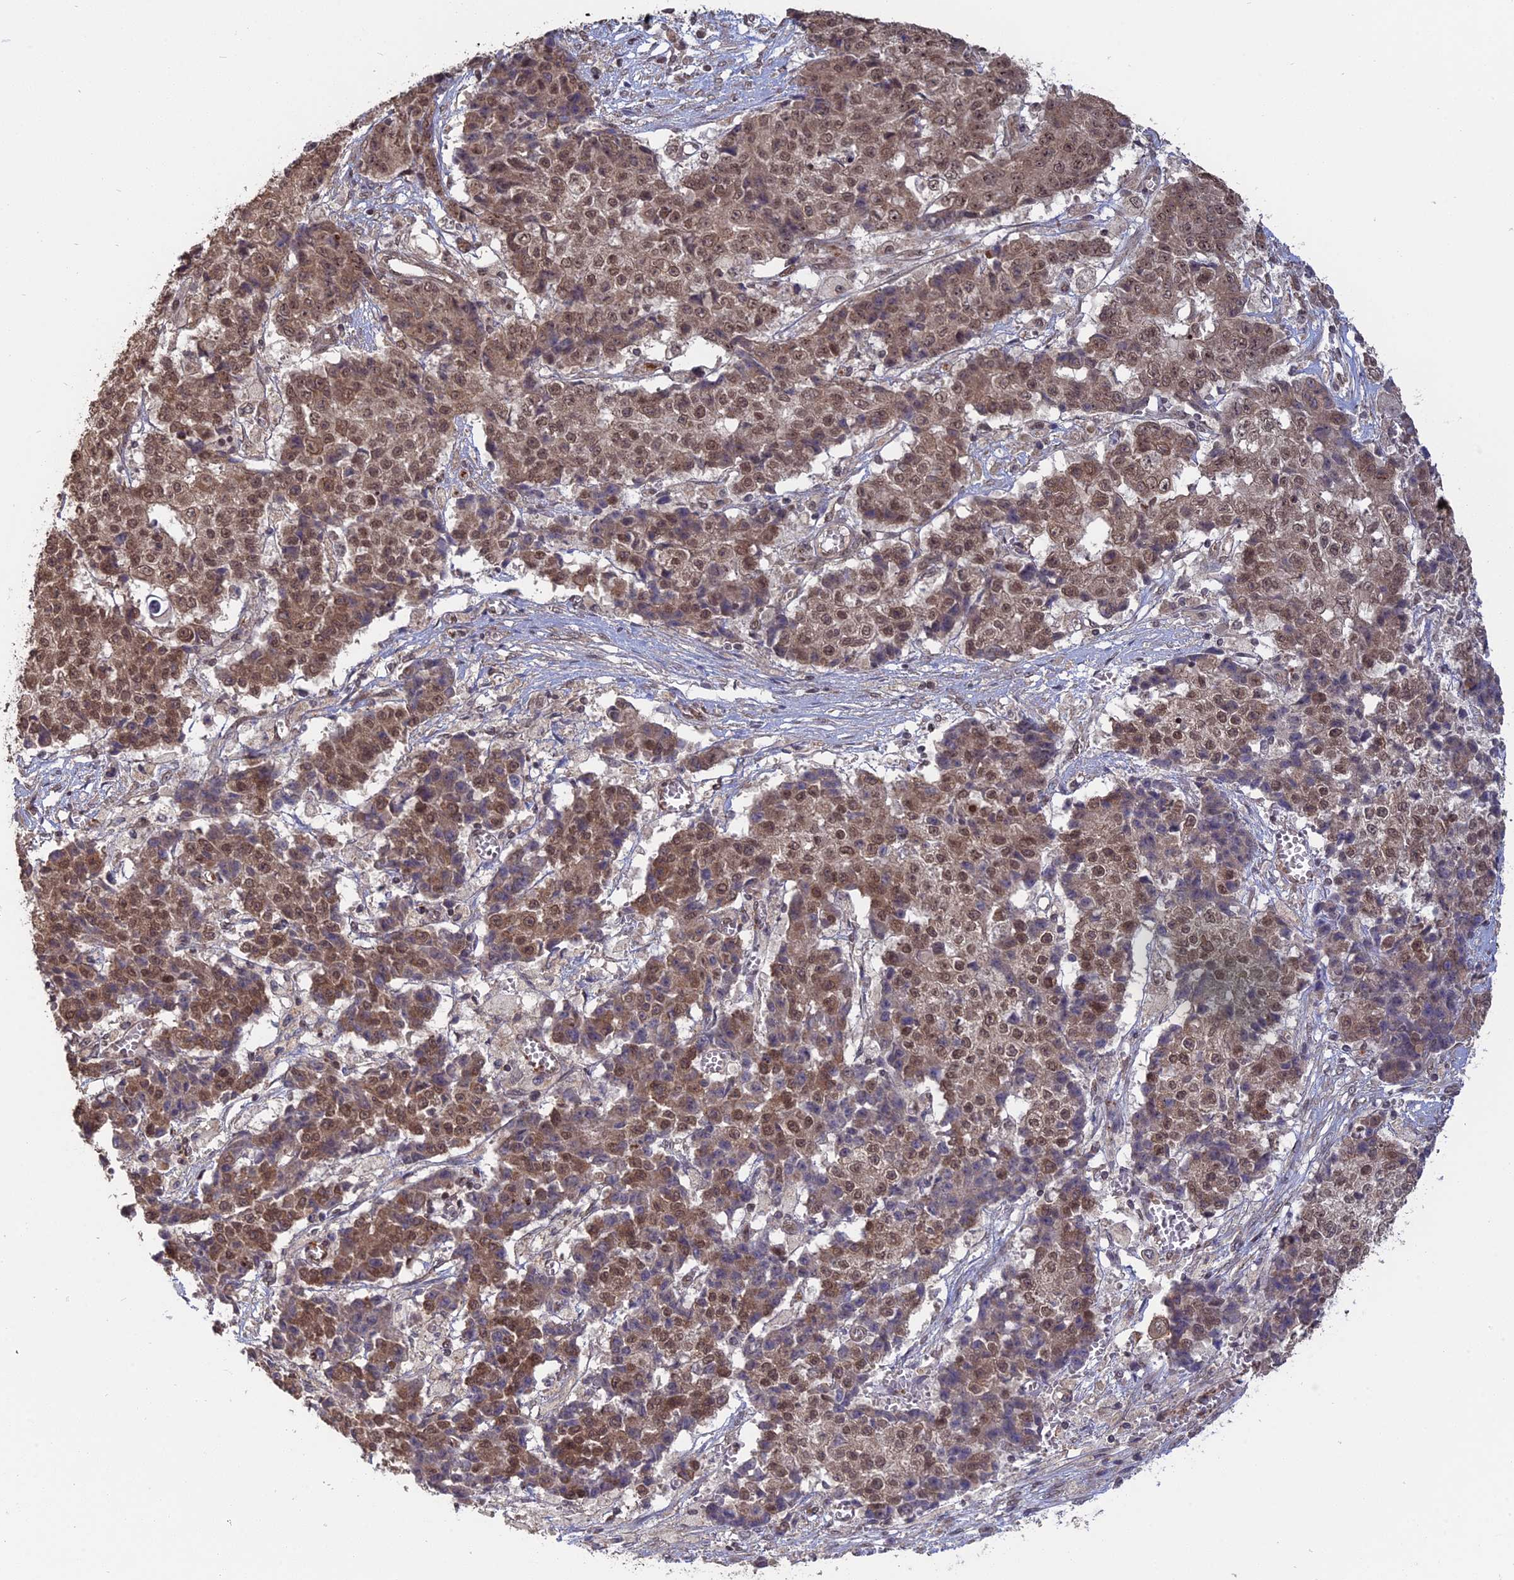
{"staining": {"intensity": "moderate", "quantity": ">75%", "location": "nuclear"}, "tissue": "ovarian cancer", "cell_type": "Tumor cells", "image_type": "cancer", "snomed": [{"axis": "morphology", "description": "Carcinoma, endometroid"}, {"axis": "topography", "description": "Ovary"}], "caption": "Tumor cells display medium levels of moderate nuclear expression in approximately >75% of cells in human ovarian endometroid carcinoma. (DAB (3,3'-diaminobenzidine) = brown stain, brightfield microscopy at high magnification).", "gene": "PKIG", "patient": {"sex": "female", "age": 42}}